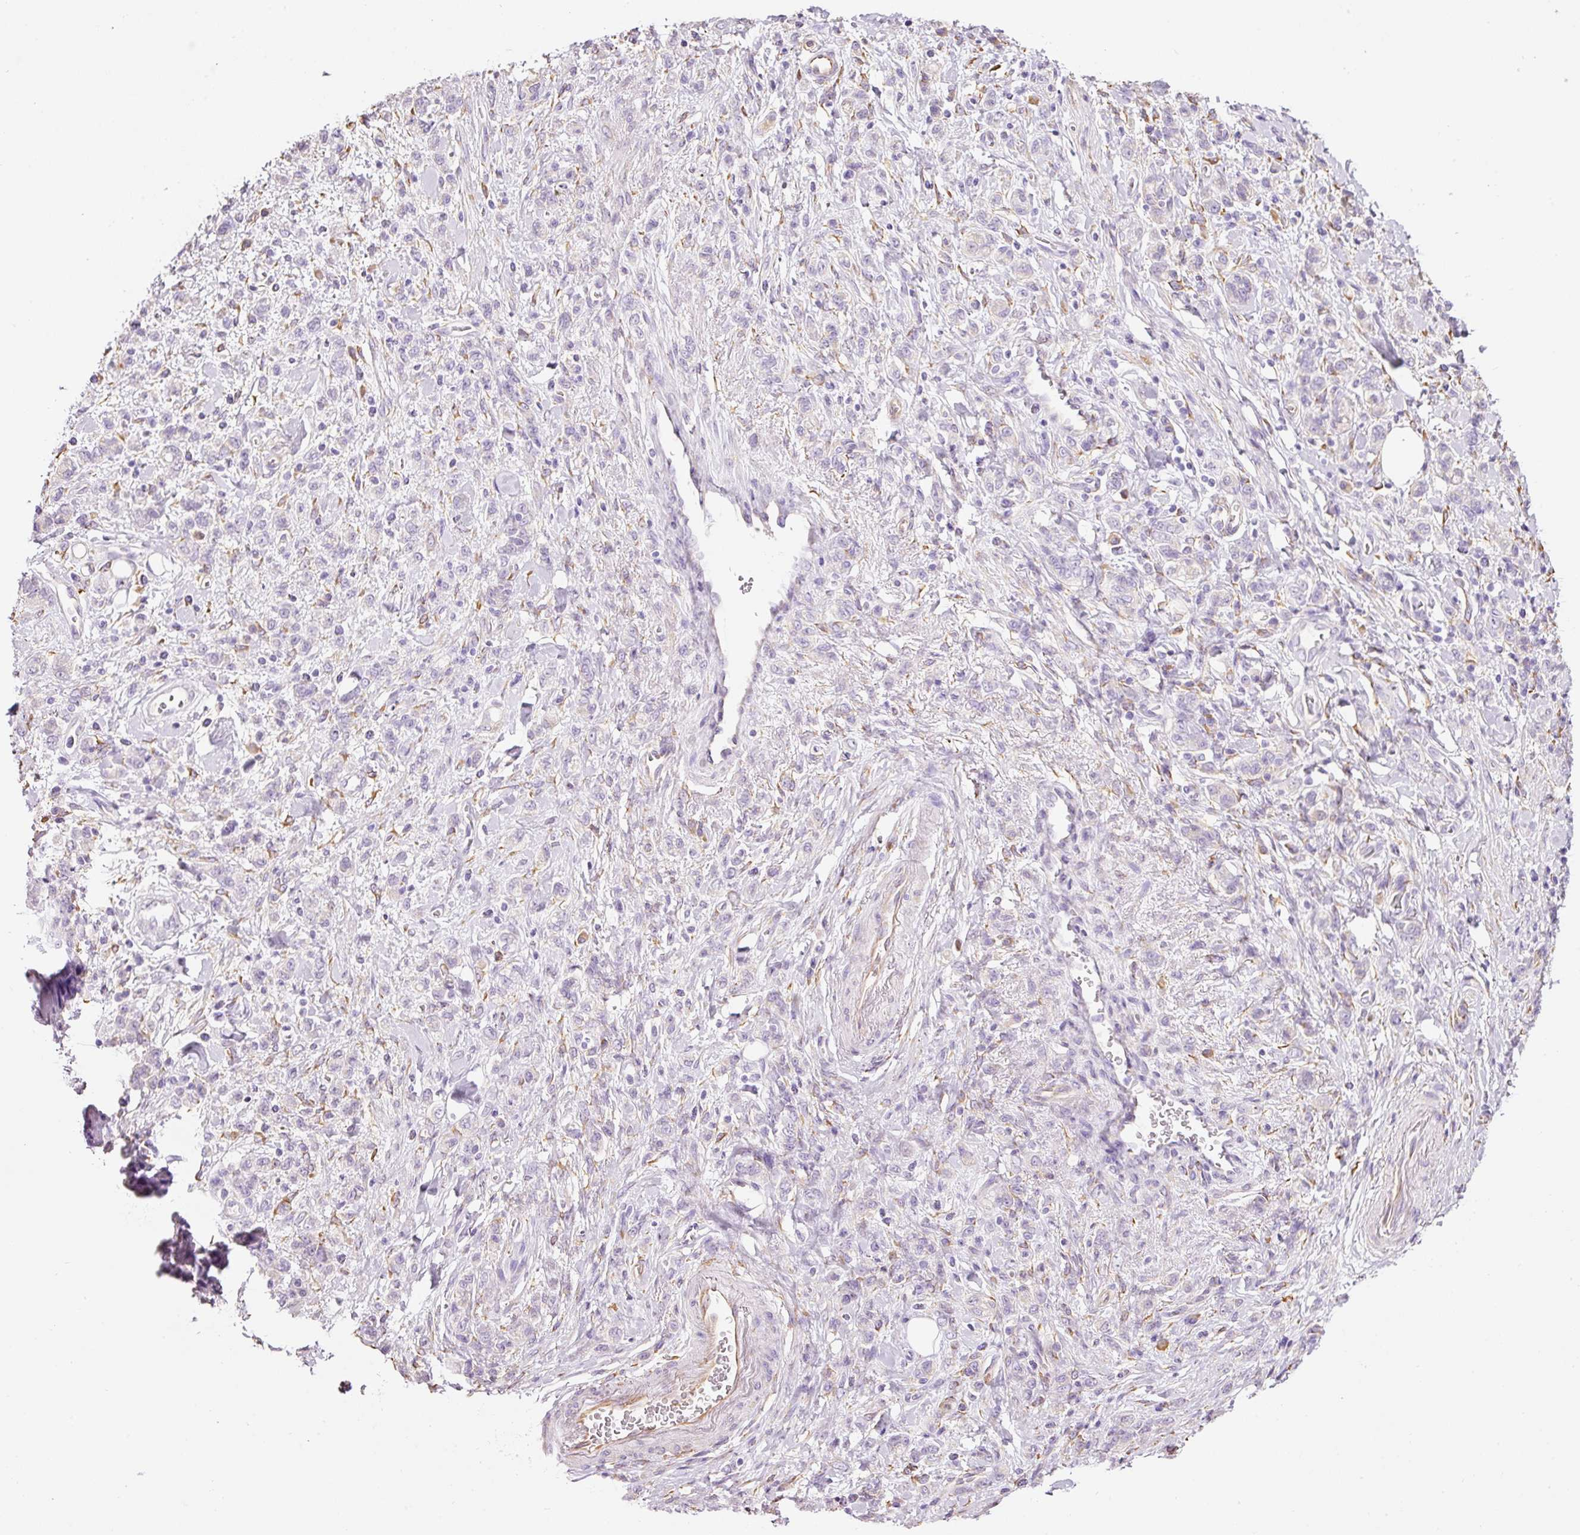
{"staining": {"intensity": "negative", "quantity": "none", "location": "none"}, "tissue": "stomach cancer", "cell_type": "Tumor cells", "image_type": "cancer", "snomed": [{"axis": "morphology", "description": "Adenocarcinoma, NOS"}, {"axis": "topography", "description": "Stomach"}], "caption": "Stomach cancer (adenocarcinoma) was stained to show a protein in brown. There is no significant expression in tumor cells. (Stains: DAB (3,3'-diaminobenzidine) immunohistochemistry with hematoxylin counter stain, Microscopy: brightfield microscopy at high magnification).", "gene": "GCG", "patient": {"sex": "male", "age": 77}}